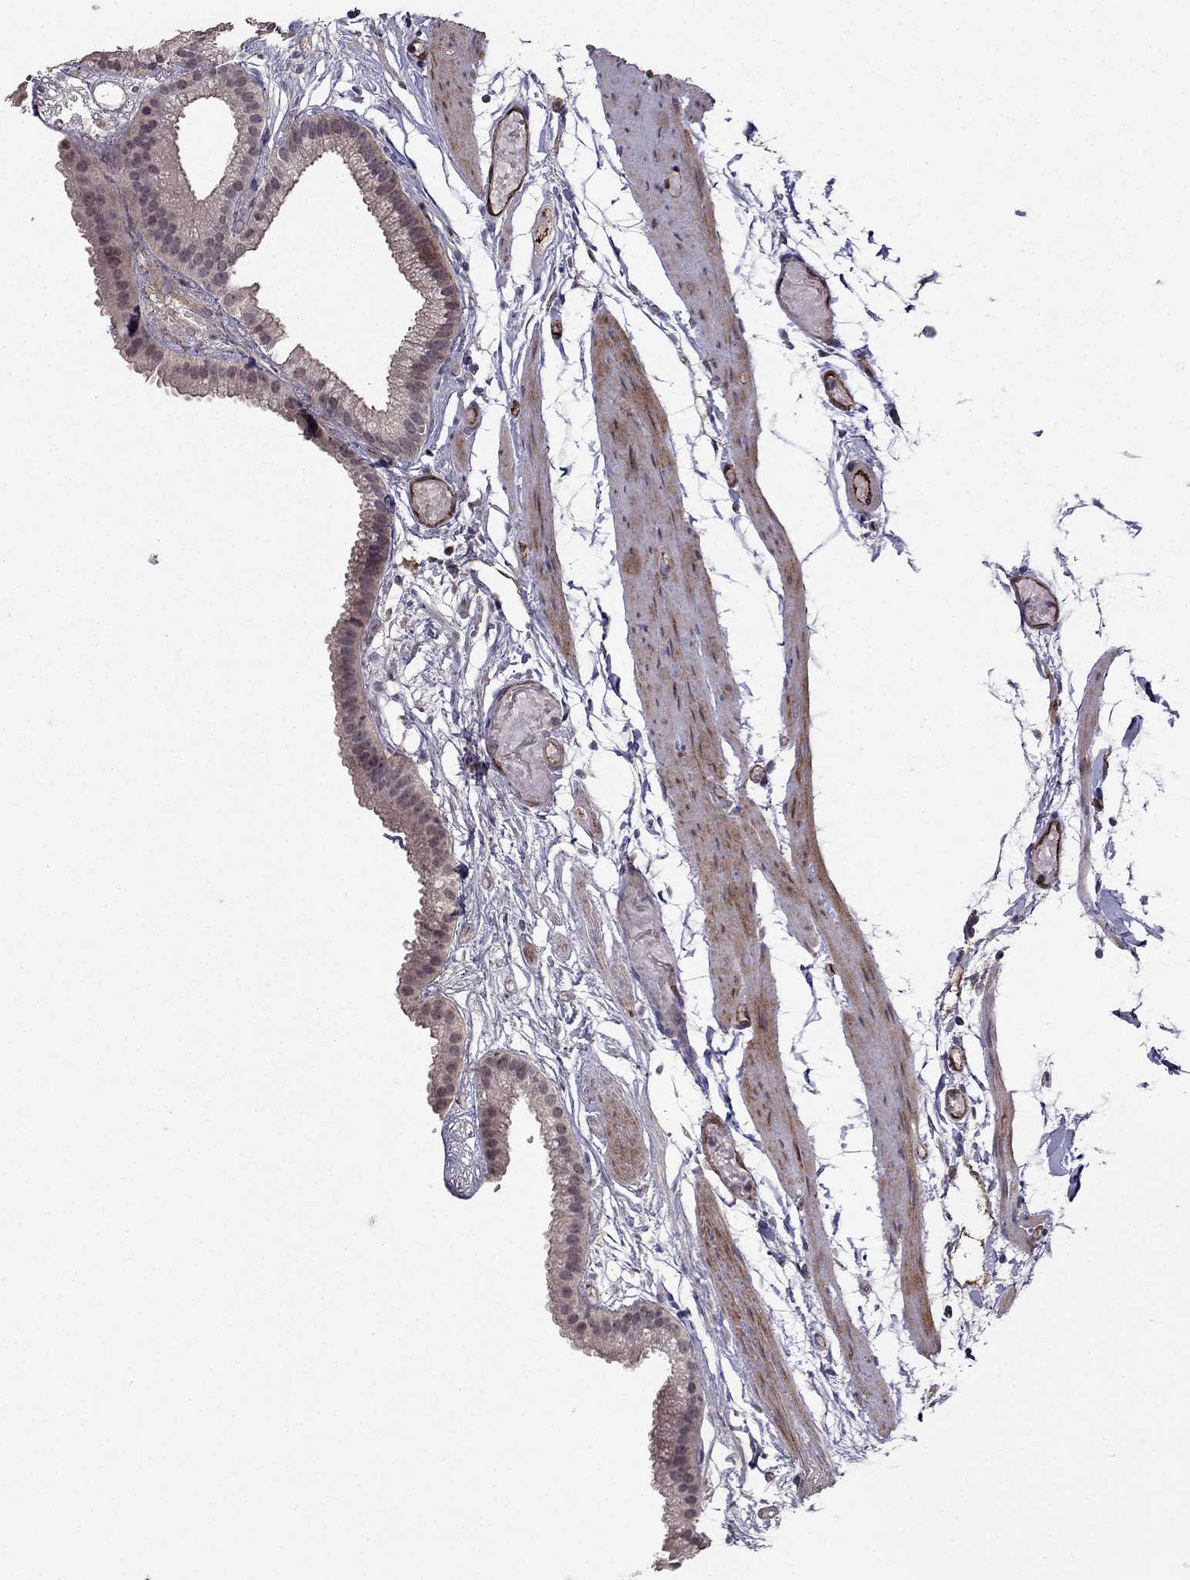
{"staining": {"intensity": "moderate", "quantity": "25%-75%", "location": "cytoplasmic/membranous"}, "tissue": "gallbladder", "cell_type": "Glandular cells", "image_type": "normal", "snomed": [{"axis": "morphology", "description": "Normal tissue, NOS"}, {"axis": "topography", "description": "Gallbladder"}], "caption": "The micrograph displays immunohistochemical staining of normal gallbladder. There is moderate cytoplasmic/membranous expression is identified in approximately 25%-75% of glandular cells.", "gene": "RASIP1", "patient": {"sex": "female", "age": 45}}